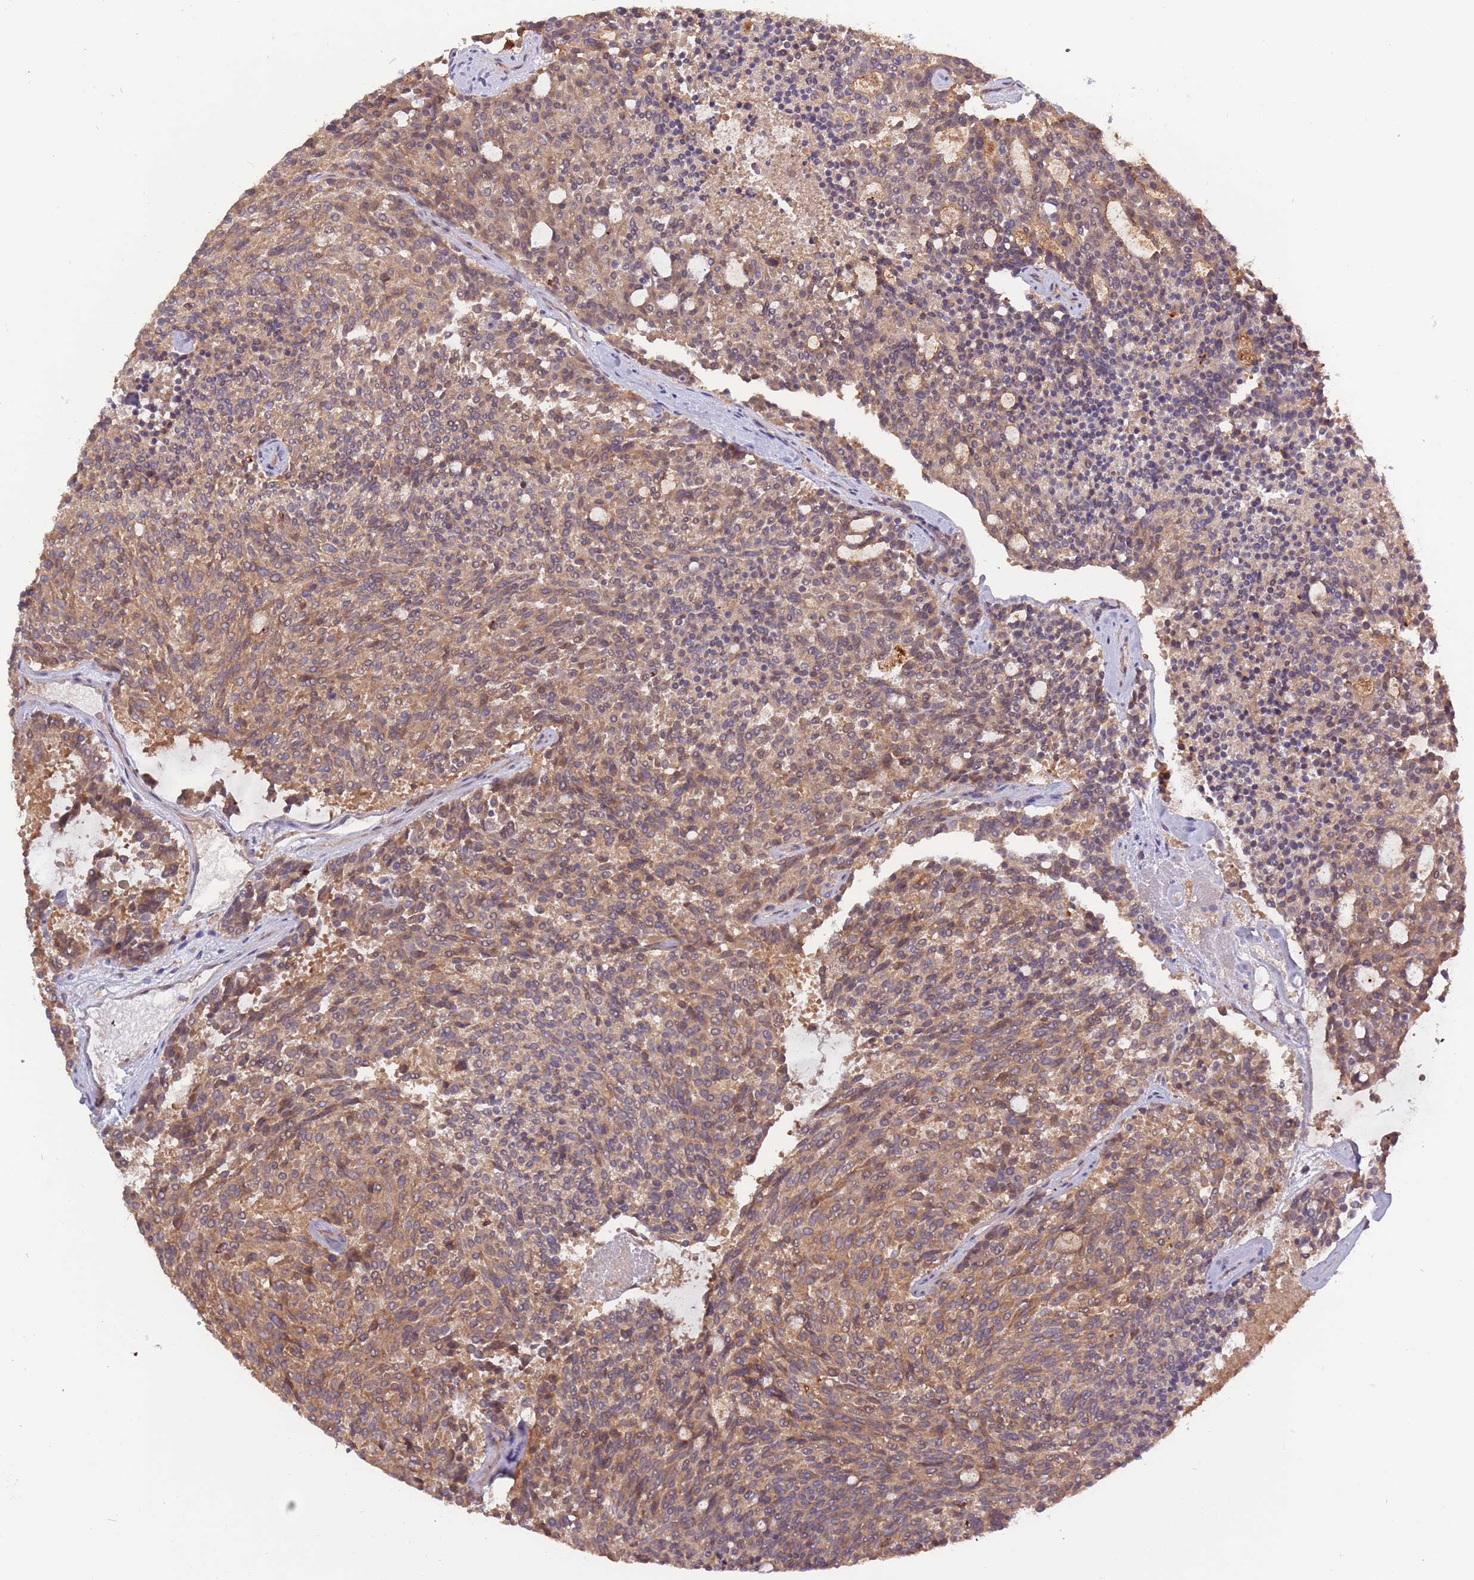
{"staining": {"intensity": "moderate", "quantity": ">75%", "location": "cytoplasmic/membranous"}, "tissue": "carcinoid", "cell_type": "Tumor cells", "image_type": "cancer", "snomed": [{"axis": "morphology", "description": "Carcinoid, malignant, NOS"}, {"axis": "topography", "description": "Pancreas"}], "caption": "High-power microscopy captured an IHC image of carcinoid, revealing moderate cytoplasmic/membranous staining in about >75% of tumor cells.", "gene": "USP32", "patient": {"sex": "female", "age": 54}}